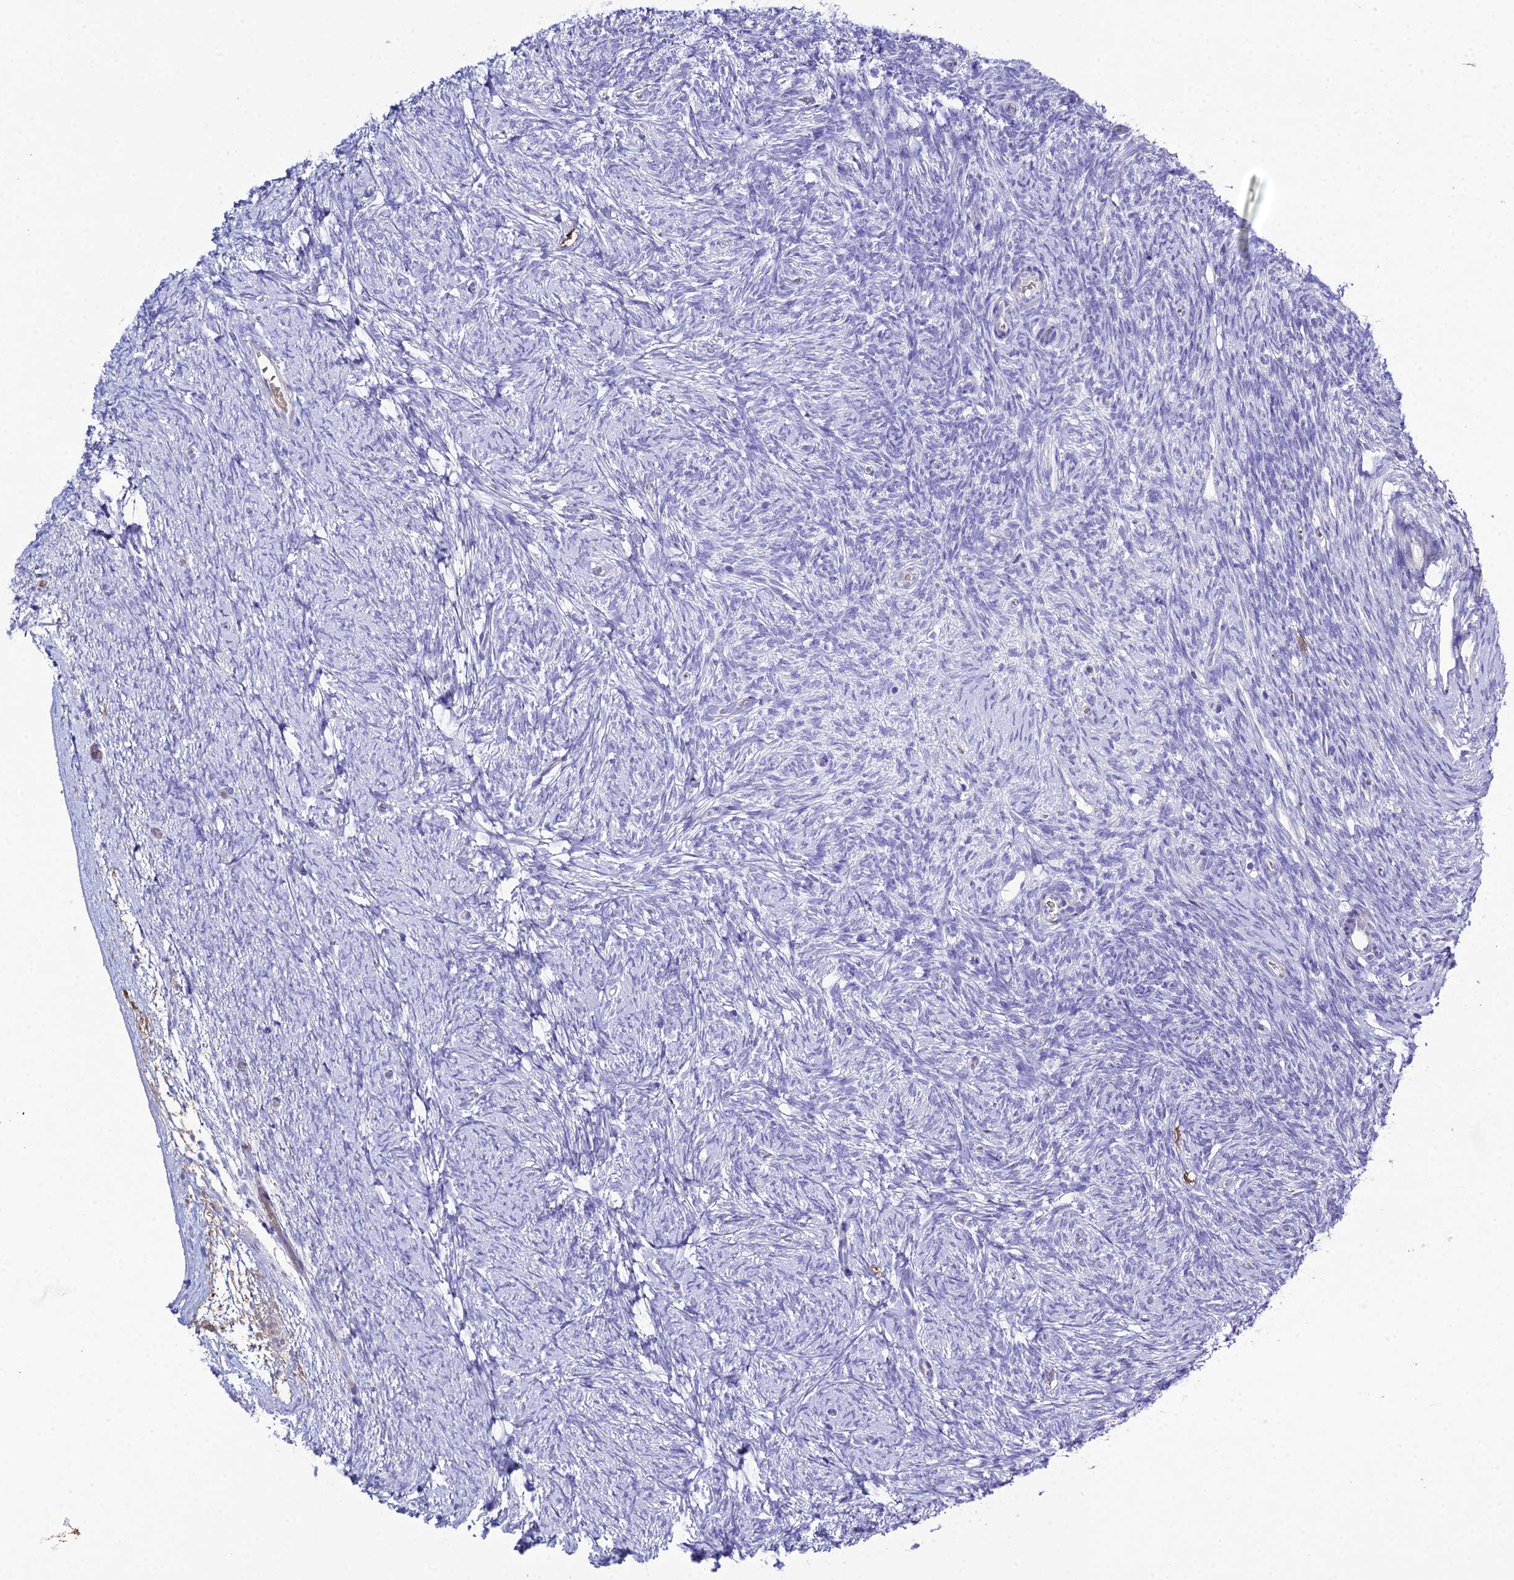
{"staining": {"intensity": "negative", "quantity": "none", "location": "none"}, "tissue": "ovary", "cell_type": "Ovarian stroma cells", "image_type": "normal", "snomed": [{"axis": "morphology", "description": "Normal tissue, NOS"}, {"axis": "topography", "description": "Ovary"}], "caption": "Human ovary stained for a protein using immunohistochemistry displays no staining in ovarian stroma cells.", "gene": "OR1Q1", "patient": {"sex": "female", "age": 44}}